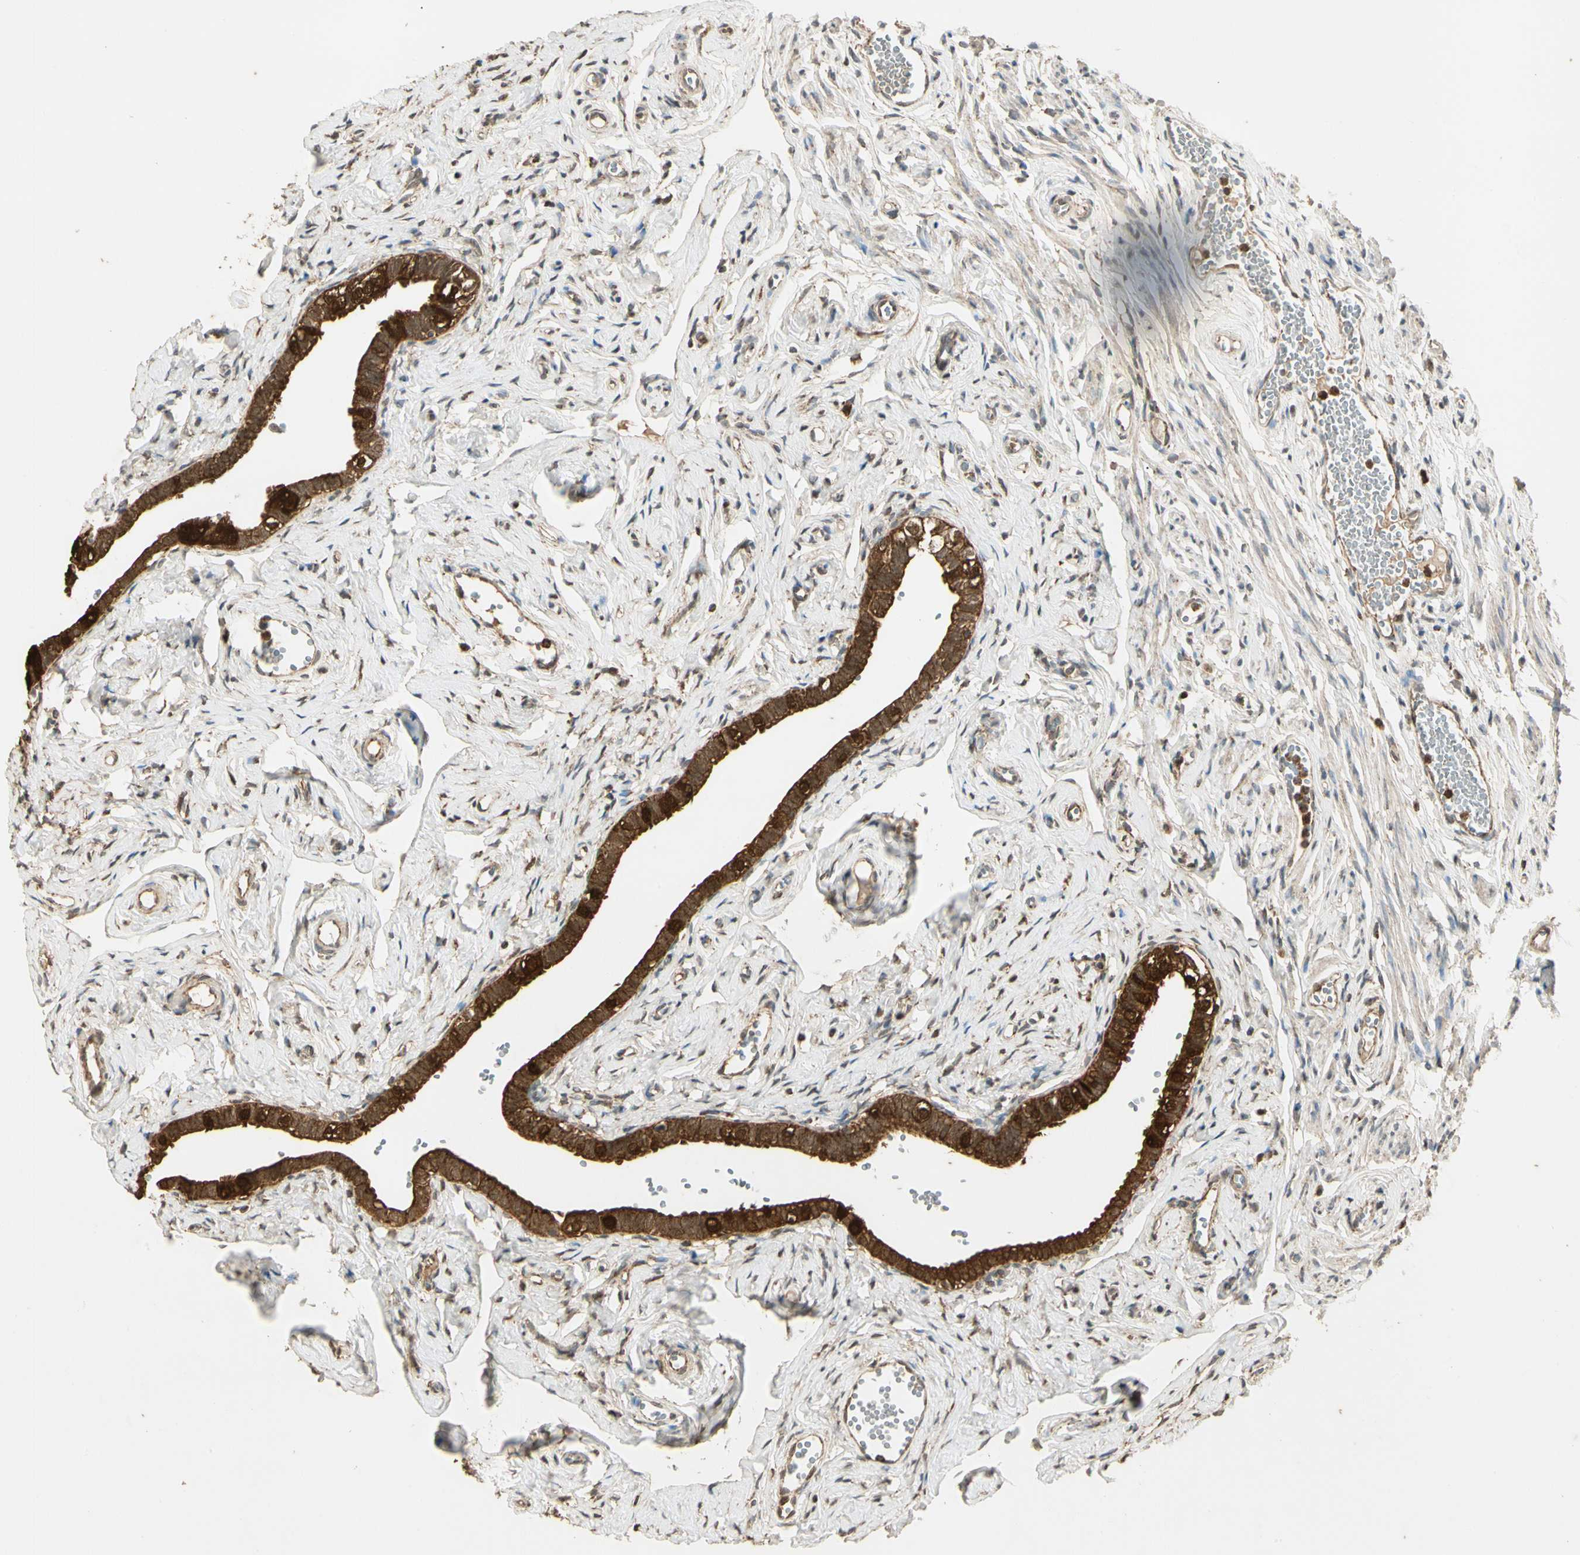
{"staining": {"intensity": "strong", "quantity": ">75%", "location": "cytoplasmic/membranous,nuclear"}, "tissue": "fallopian tube", "cell_type": "Glandular cells", "image_type": "normal", "snomed": [{"axis": "morphology", "description": "Normal tissue, NOS"}, {"axis": "topography", "description": "Fallopian tube"}], "caption": "This is a histology image of immunohistochemistry (IHC) staining of normal fallopian tube, which shows strong positivity in the cytoplasmic/membranous,nuclear of glandular cells.", "gene": "PRDX5", "patient": {"sex": "female", "age": 71}}